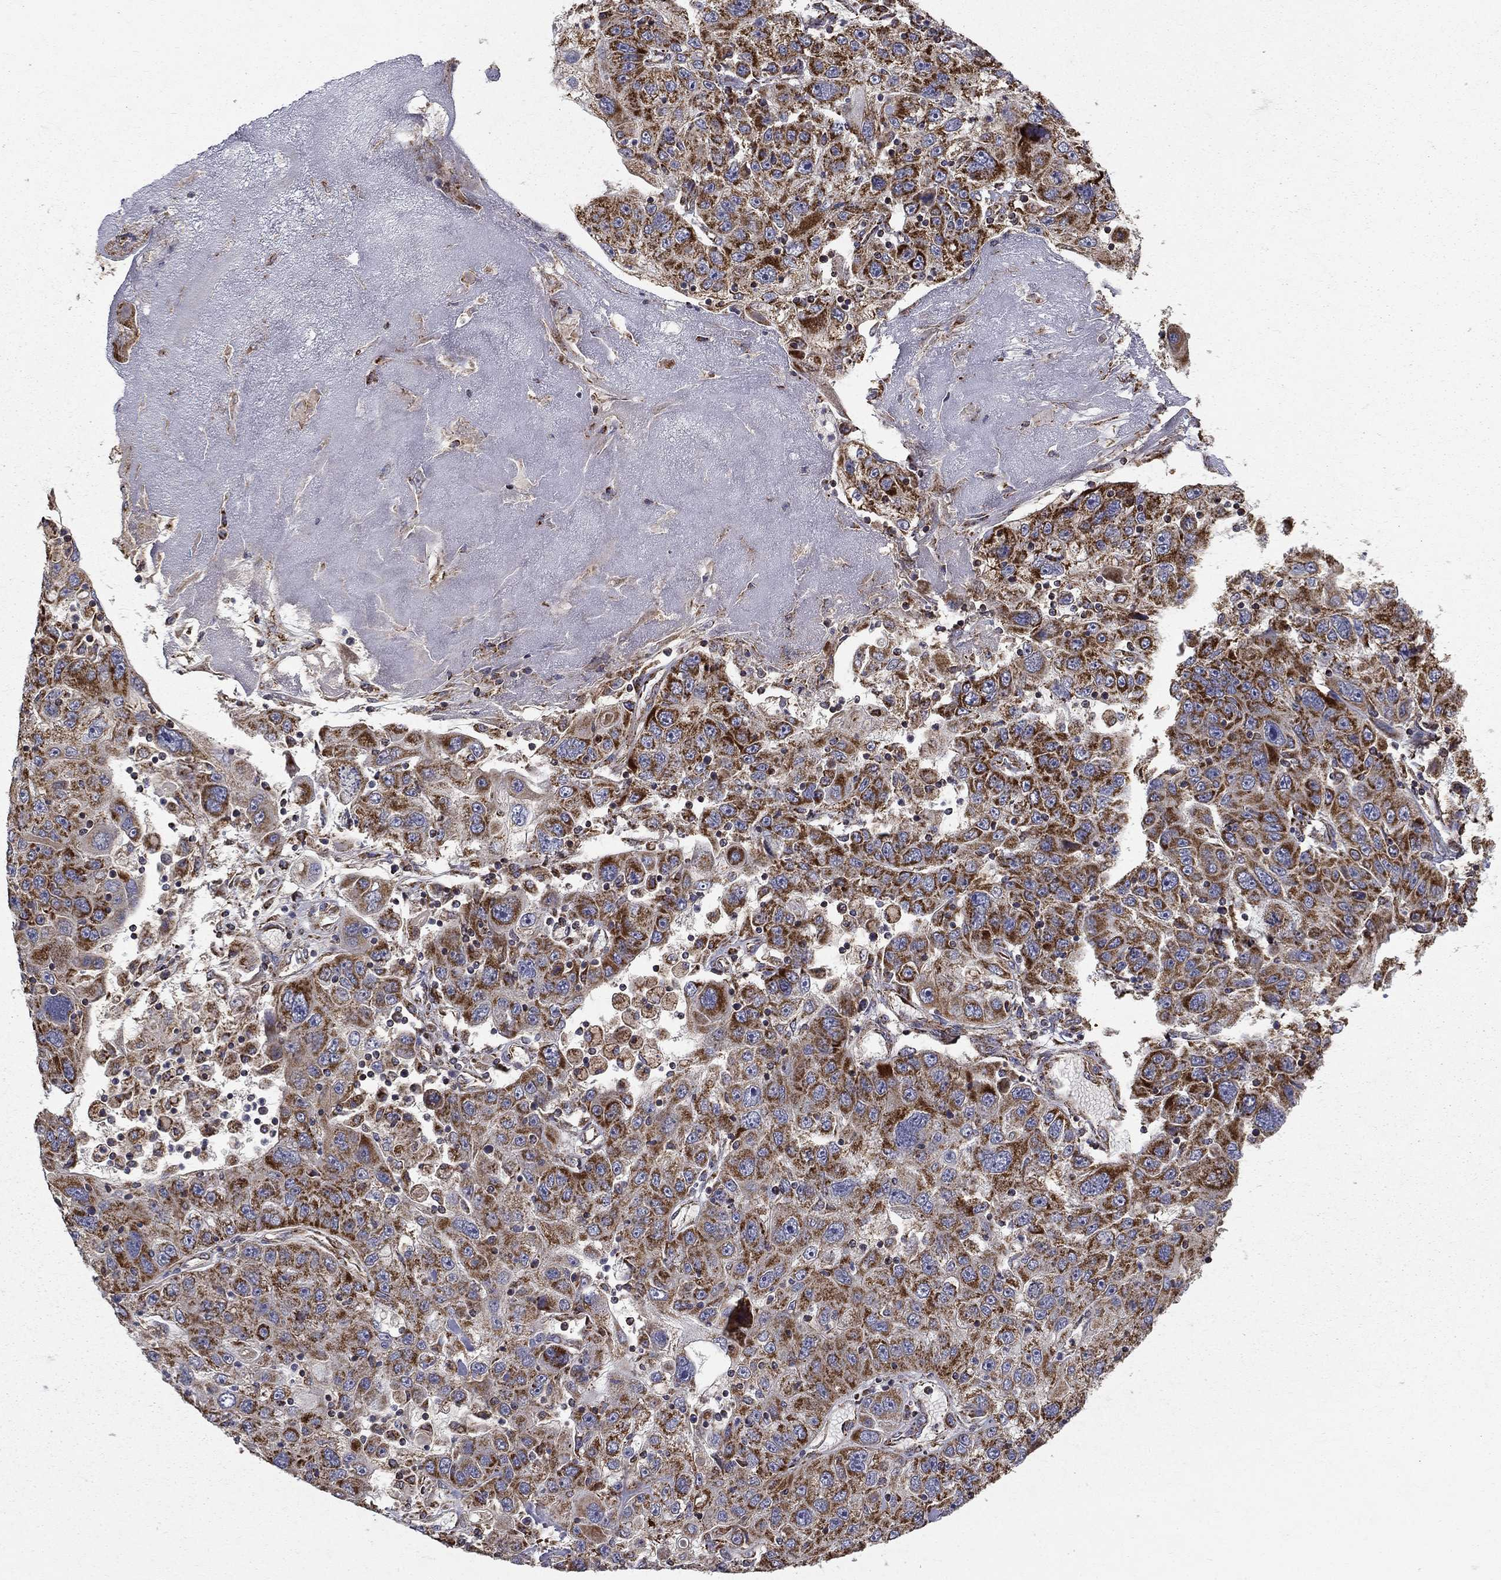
{"staining": {"intensity": "strong", "quantity": "25%-75%", "location": "cytoplasmic/membranous"}, "tissue": "stomach cancer", "cell_type": "Tumor cells", "image_type": "cancer", "snomed": [{"axis": "morphology", "description": "Adenocarcinoma, NOS"}, {"axis": "topography", "description": "Stomach"}], "caption": "A high-resolution histopathology image shows immunohistochemistry staining of stomach cancer, which exhibits strong cytoplasmic/membranous positivity in approximately 25%-75% of tumor cells.", "gene": "NDUFS8", "patient": {"sex": "male", "age": 56}}